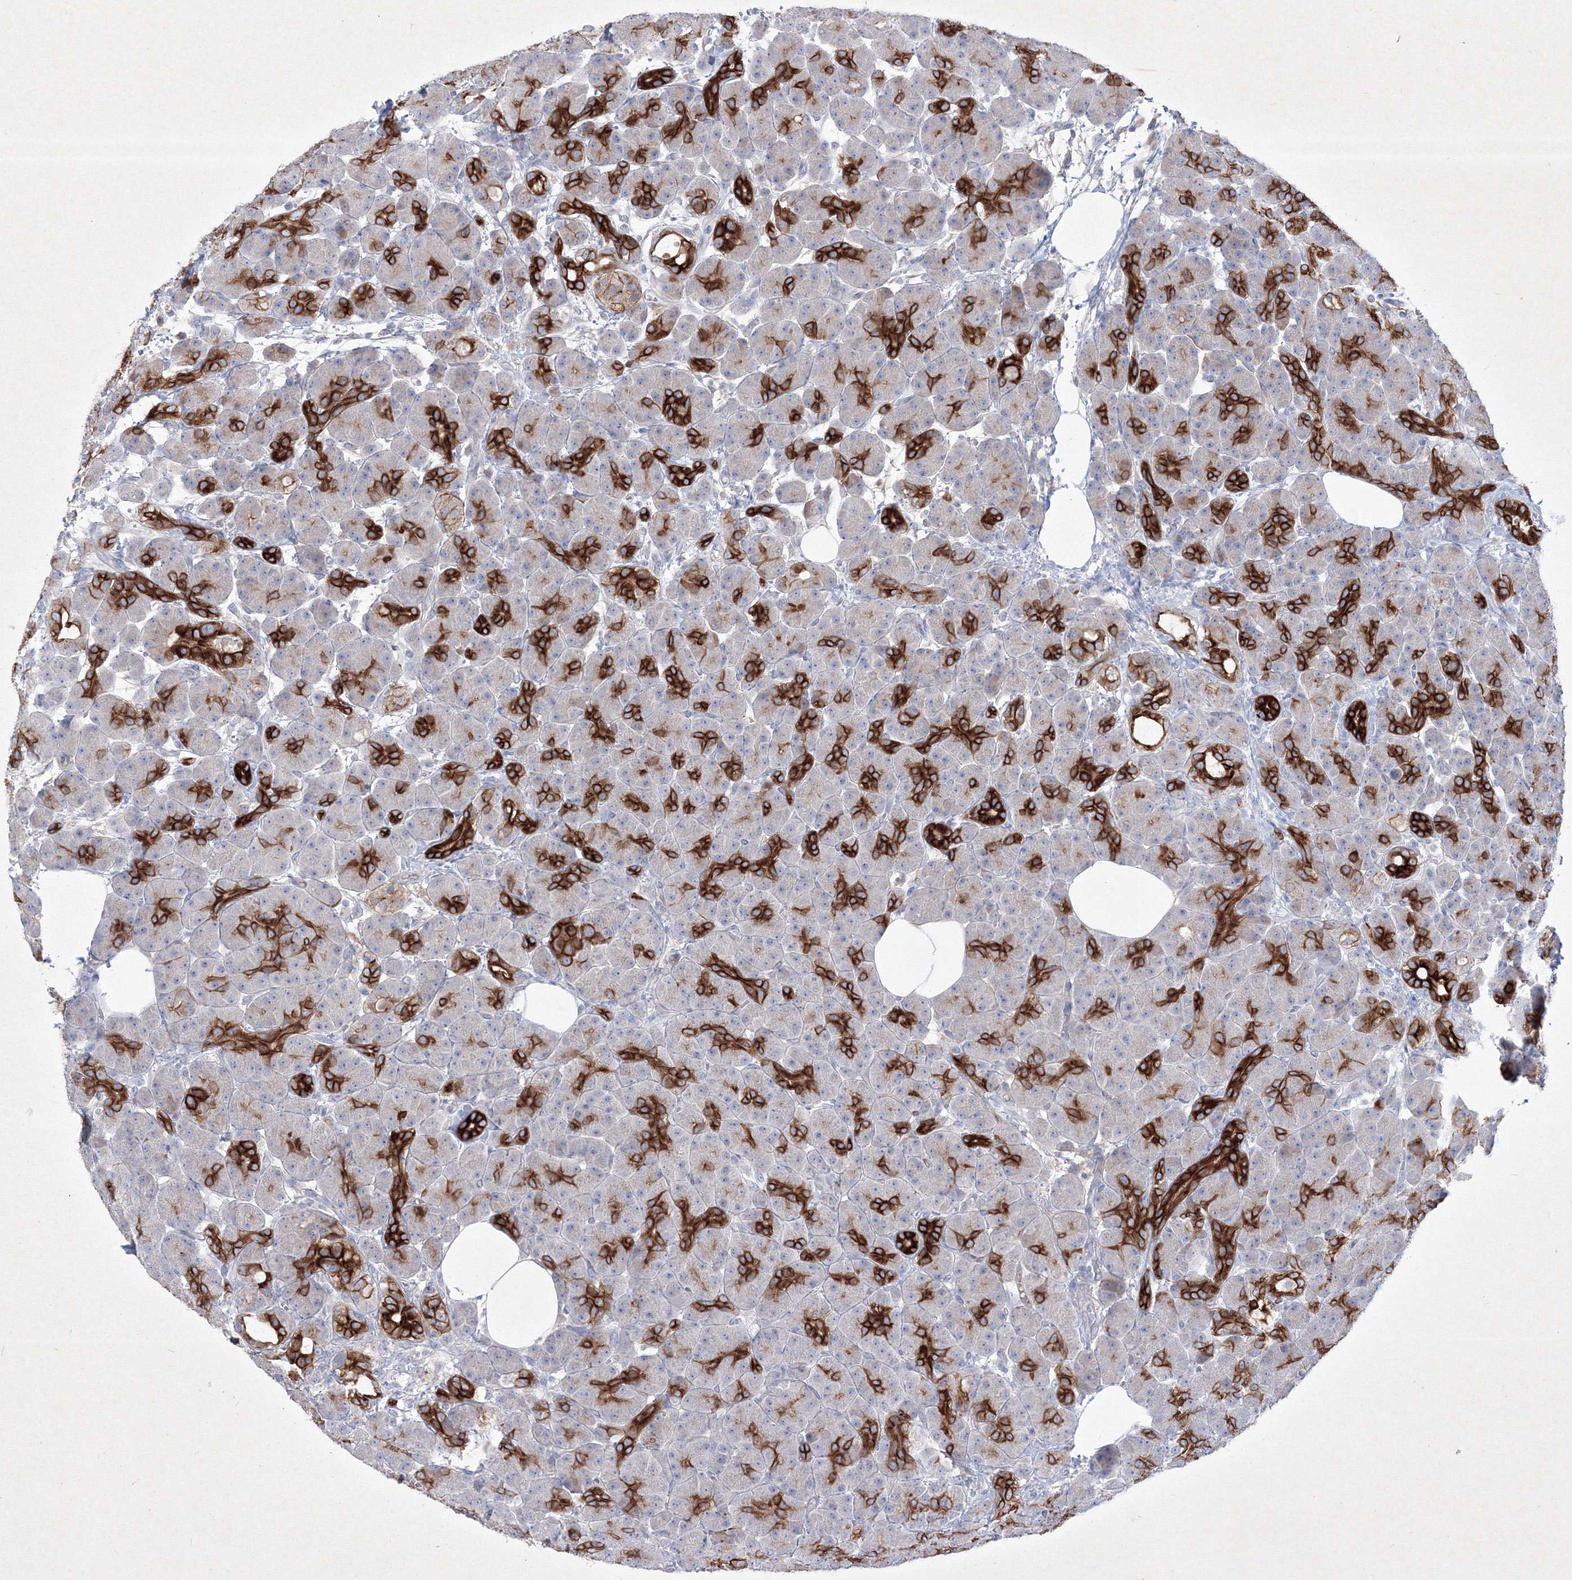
{"staining": {"intensity": "strong", "quantity": "25%-75%", "location": "cytoplasmic/membranous"}, "tissue": "pancreas", "cell_type": "Exocrine glandular cells", "image_type": "normal", "snomed": [{"axis": "morphology", "description": "Normal tissue, NOS"}, {"axis": "topography", "description": "Pancreas"}], "caption": "Immunohistochemistry (IHC) of normal pancreas demonstrates high levels of strong cytoplasmic/membranous positivity in about 25%-75% of exocrine glandular cells. (Brightfield microscopy of DAB IHC at high magnification).", "gene": "TMEM139", "patient": {"sex": "male", "age": 63}}